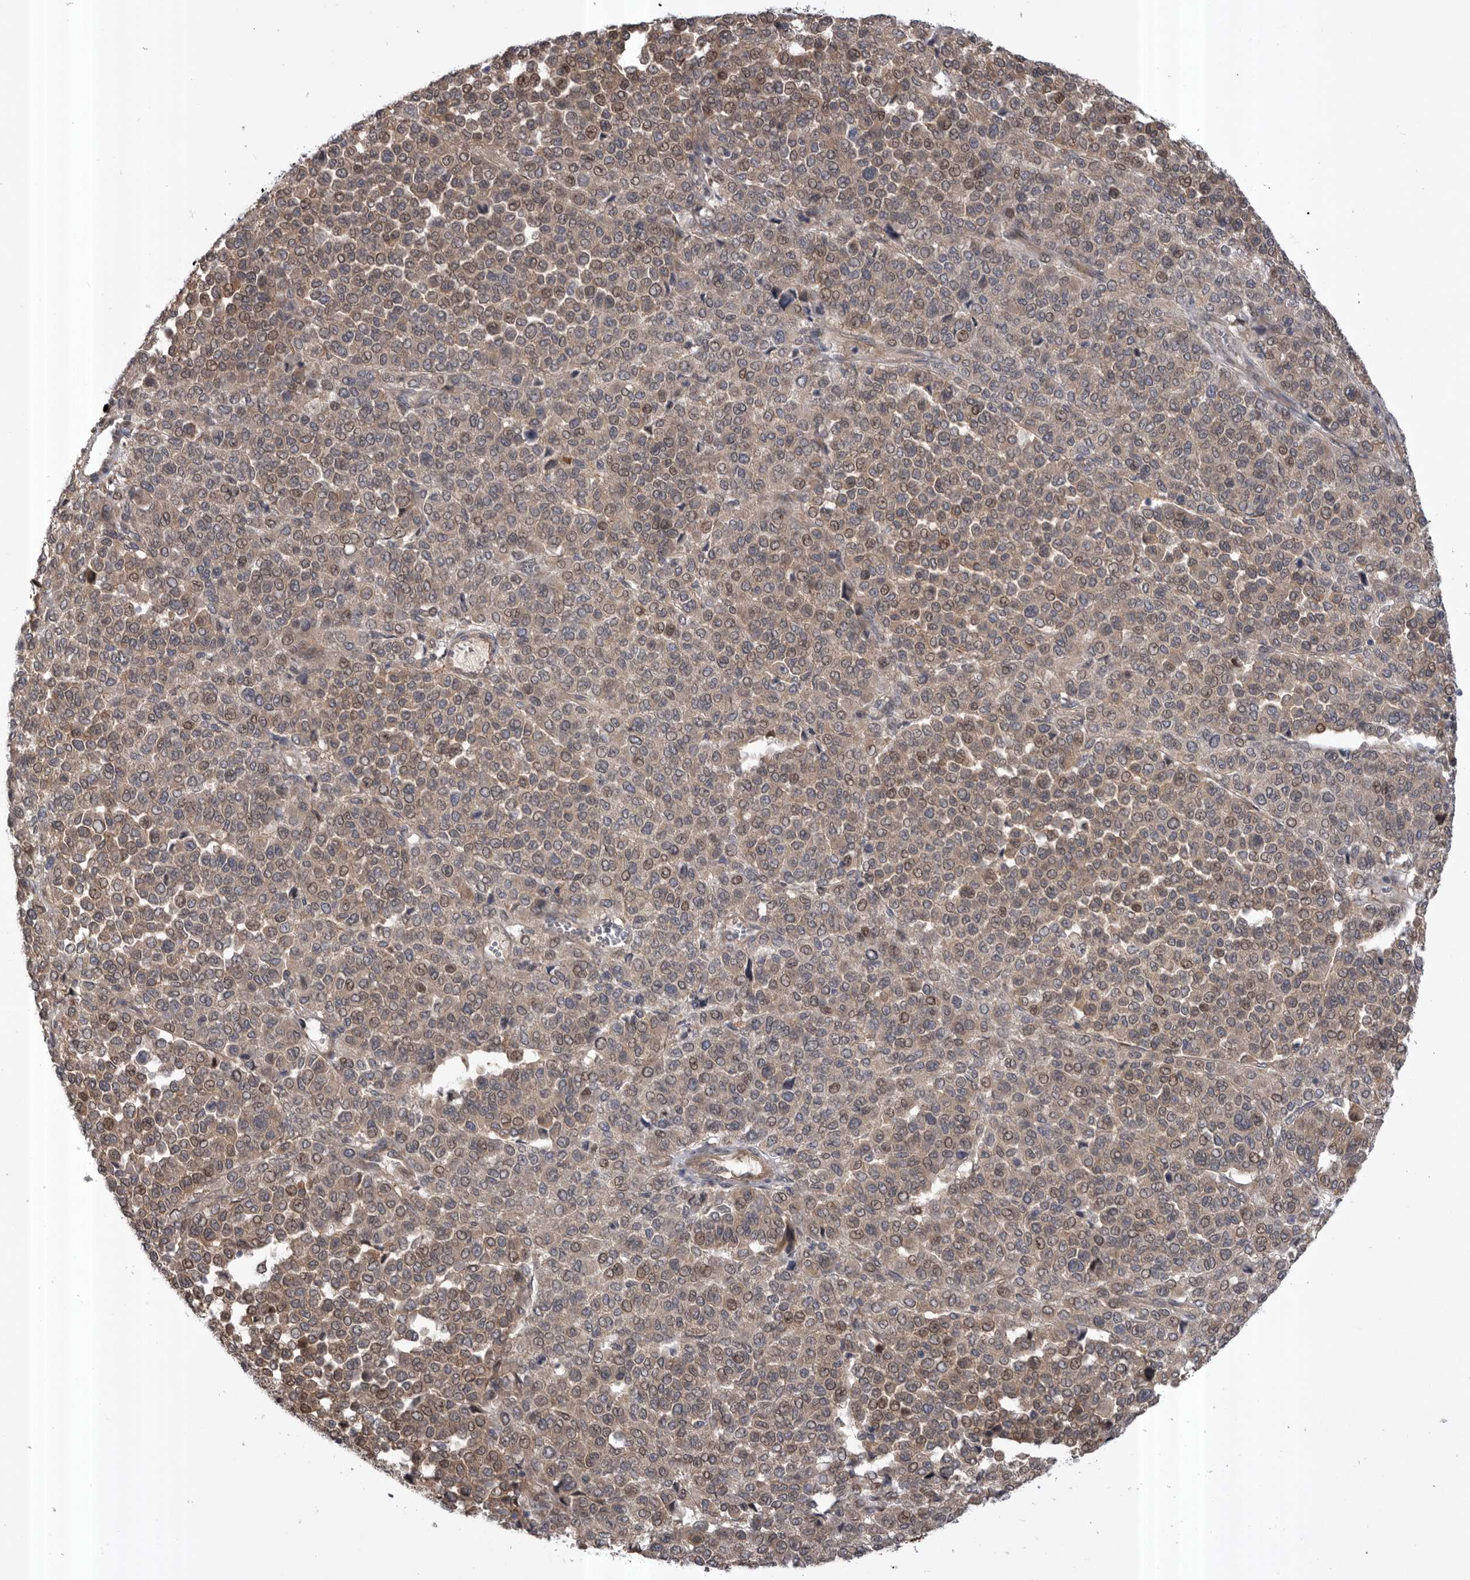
{"staining": {"intensity": "weak", "quantity": ">75%", "location": "cytoplasmic/membranous,nuclear"}, "tissue": "melanoma", "cell_type": "Tumor cells", "image_type": "cancer", "snomed": [{"axis": "morphology", "description": "Malignant melanoma, Metastatic site"}, {"axis": "topography", "description": "Pancreas"}], "caption": "Immunohistochemical staining of melanoma exhibits low levels of weak cytoplasmic/membranous and nuclear protein positivity in about >75% of tumor cells.", "gene": "RAB3GAP2", "patient": {"sex": "female", "age": 30}}